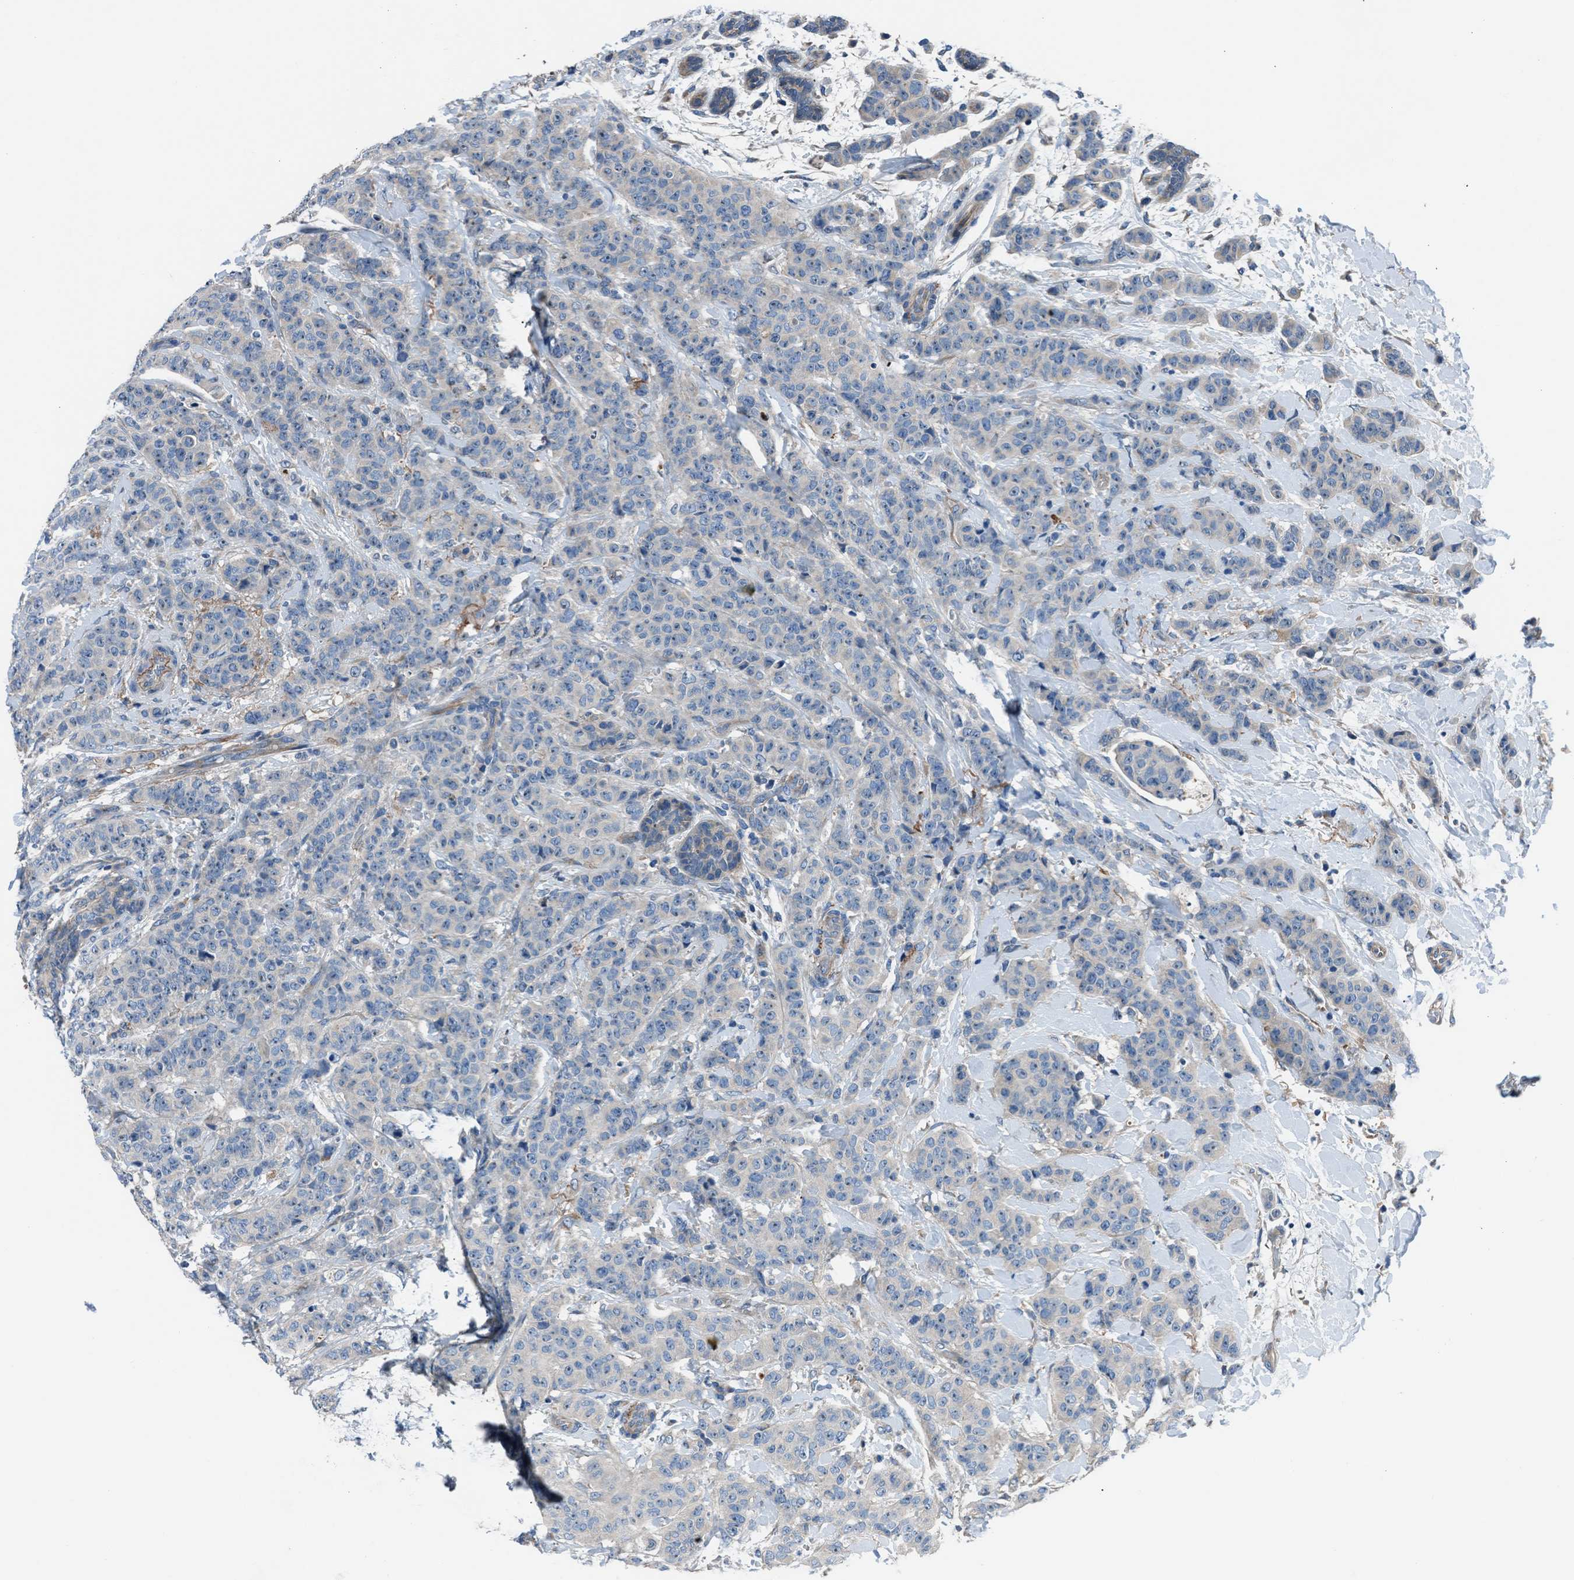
{"staining": {"intensity": "negative", "quantity": "none", "location": "none"}, "tissue": "breast cancer", "cell_type": "Tumor cells", "image_type": "cancer", "snomed": [{"axis": "morphology", "description": "Normal tissue, NOS"}, {"axis": "morphology", "description": "Duct carcinoma"}, {"axis": "topography", "description": "Breast"}], "caption": "Immunohistochemistry image of neoplastic tissue: breast cancer (invasive ductal carcinoma) stained with DAB (3,3'-diaminobenzidine) exhibits no significant protein positivity in tumor cells.", "gene": "SLC38A6", "patient": {"sex": "female", "age": 40}}